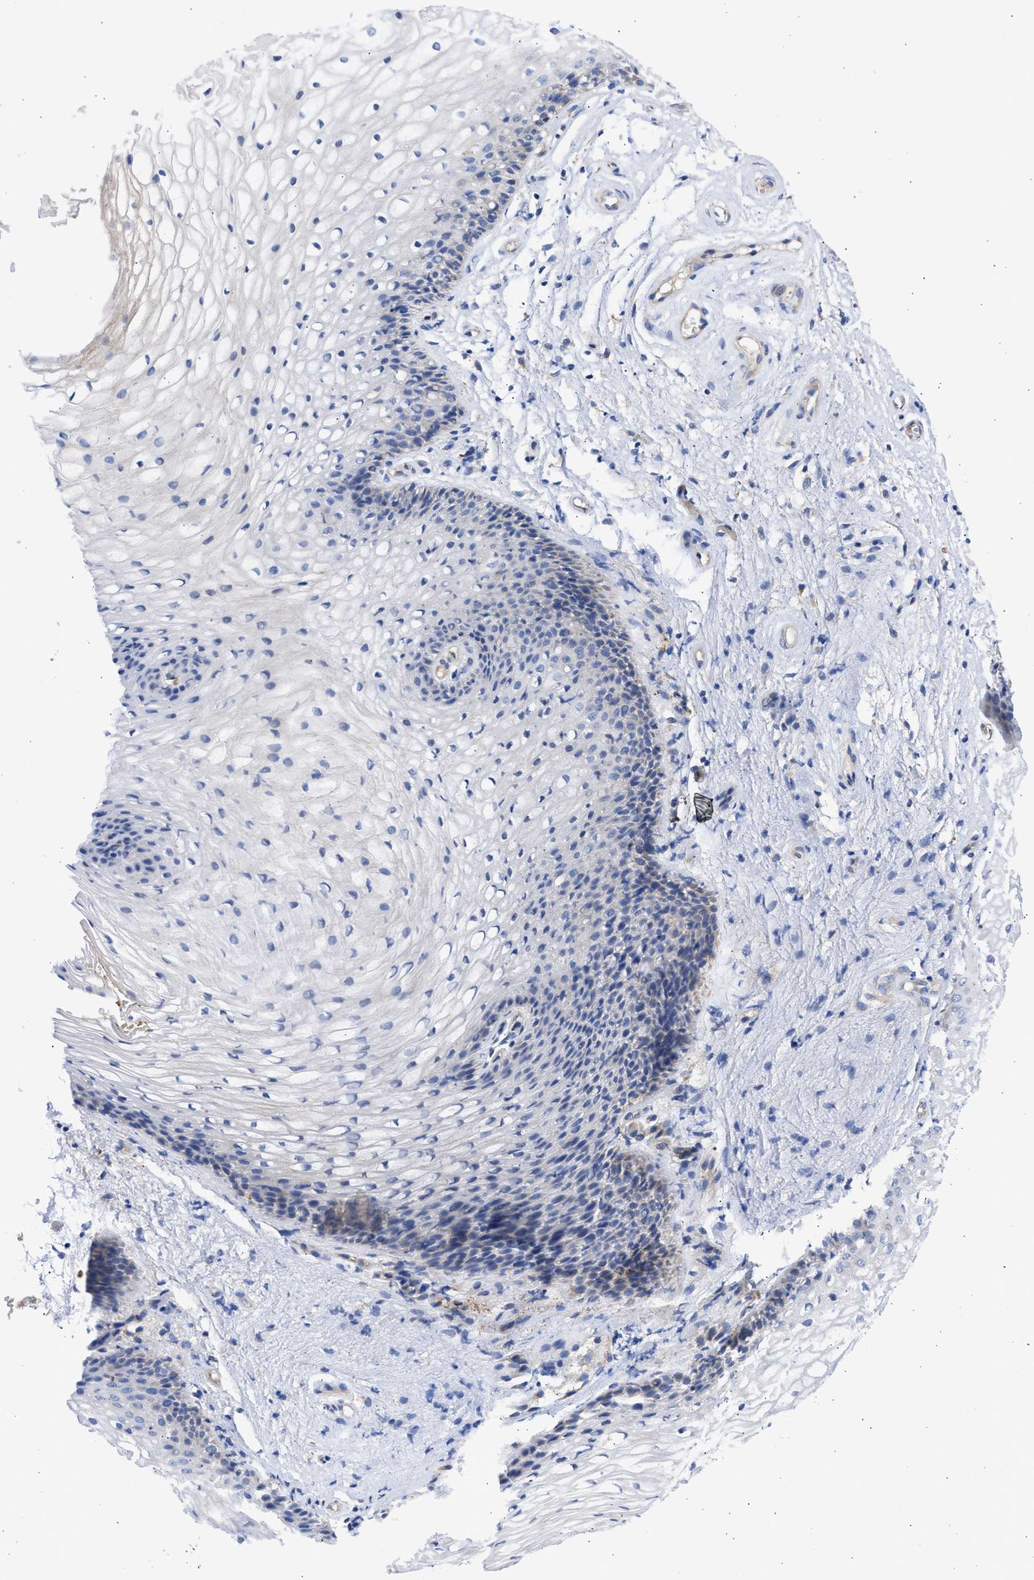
{"staining": {"intensity": "weak", "quantity": "<25%", "location": "cytoplasmic/membranous"}, "tissue": "vagina", "cell_type": "Squamous epithelial cells", "image_type": "normal", "snomed": [{"axis": "morphology", "description": "Normal tissue, NOS"}, {"axis": "topography", "description": "Vagina"}], "caption": "Photomicrograph shows no protein positivity in squamous epithelial cells of normal vagina.", "gene": "BTG3", "patient": {"sex": "female", "age": 34}}